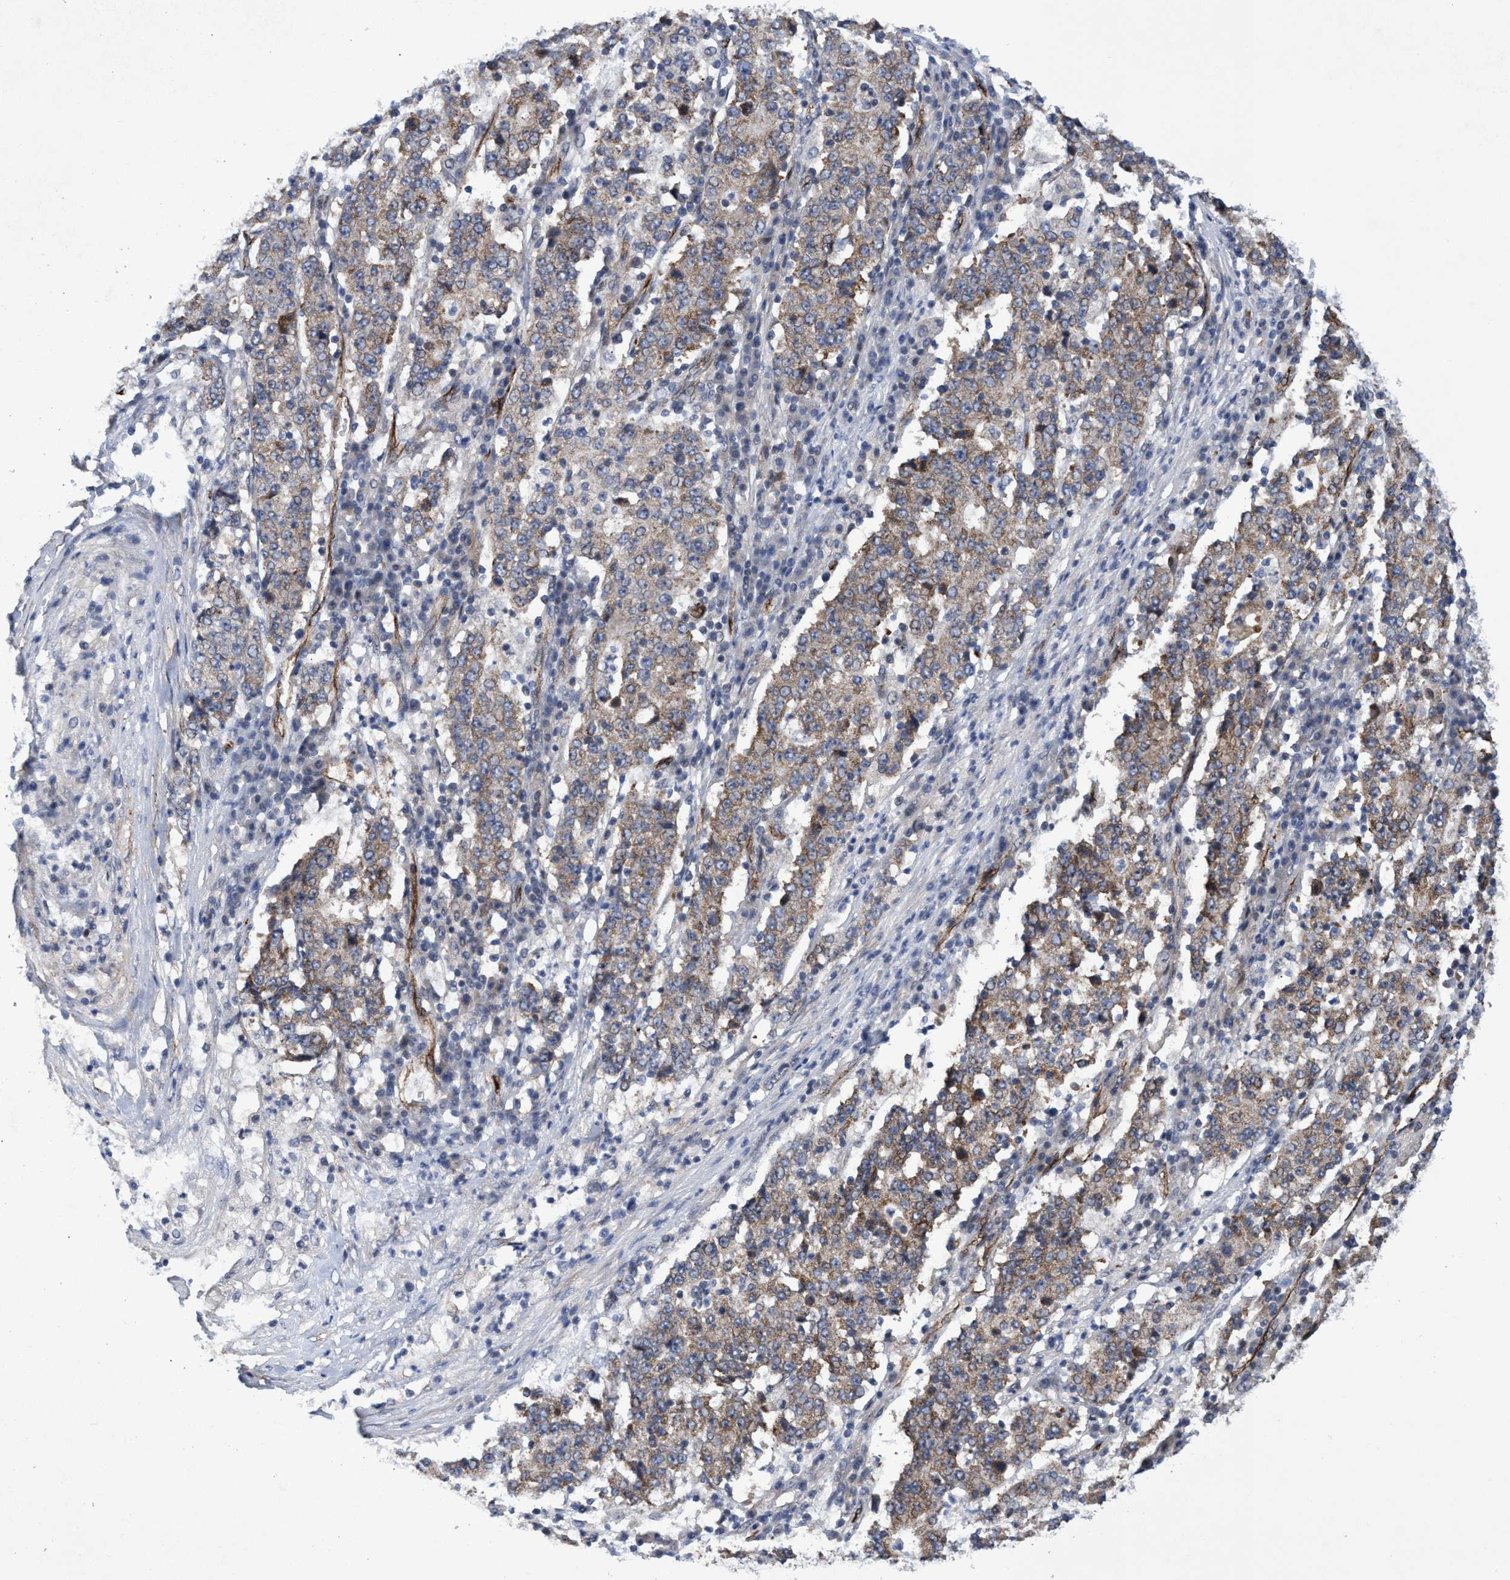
{"staining": {"intensity": "weak", "quantity": "25%-75%", "location": "cytoplasmic/membranous"}, "tissue": "stomach cancer", "cell_type": "Tumor cells", "image_type": "cancer", "snomed": [{"axis": "morphology", "description": "Adenocarcinoma, NOS"}, {"axis": "topography", "description": "Stomach"}], "caption": "A brown stain labels weak cytoplasmic/membranous expression of a protein in human stomach cancer (adenocarcinoma) tumor cells. (DAB IHC with brightfield microscopy, high magnification).", "gene": "ZNF750", "patient": {"sex": "male", "age": 59}}